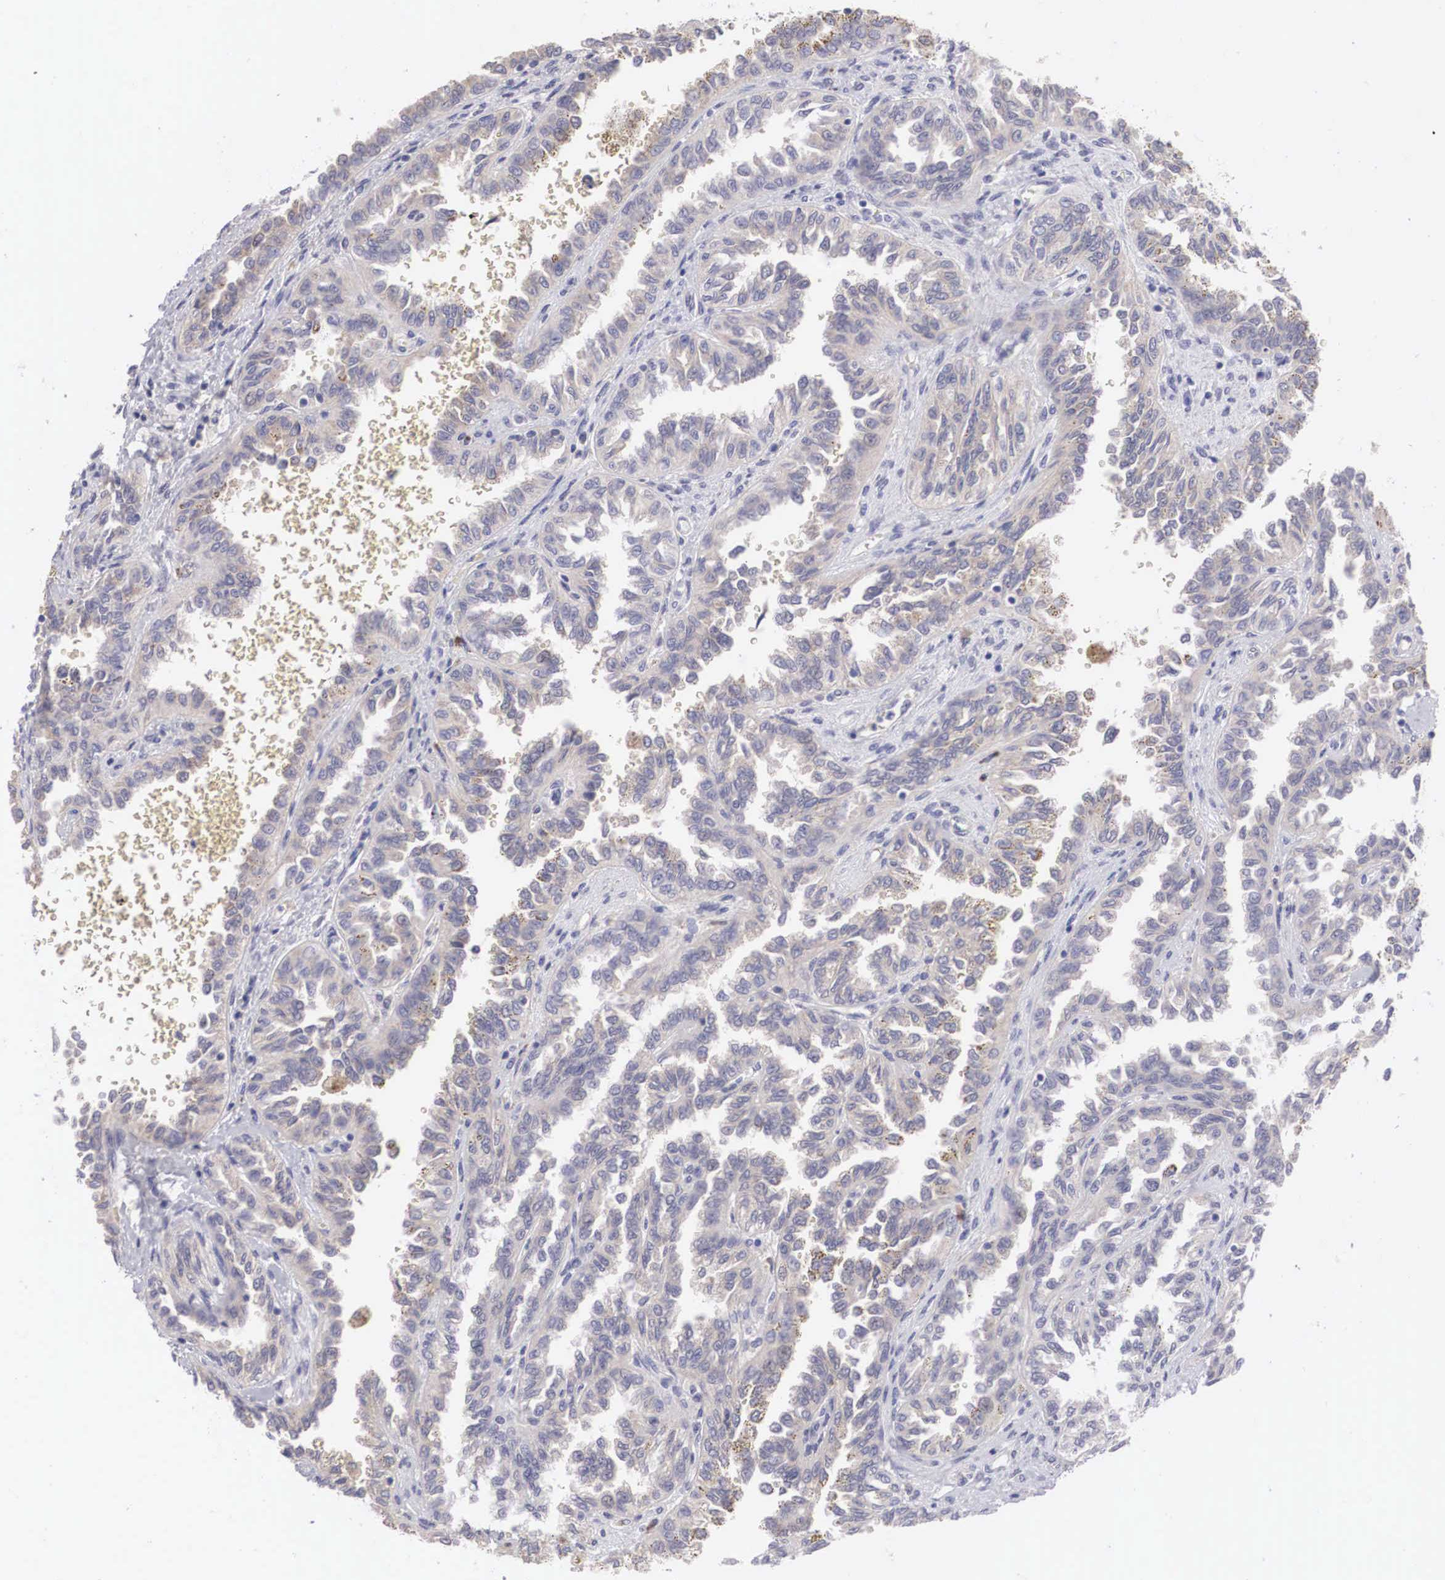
{"staining": {"intensity": "negative", "quantity": "none", "location": "none"}, "tissue": "renal cancer", "cell_type": "Tumor cells", "image_type": "cancer", "snomed": [{"axis": "morphology", "description": "Inflammation, NOS"}, {"axis": "morphology", "description": "Adenocarcinoma, NOS"}, {"axis": "topography", "description": "Kidney"}], "caption": "DAB immunohistochemical staining of human adenocarcinoma (renal) exhibits no significant positivity in tumor cells. (IHC, brightfield microscopy, high magnification).", "gene": "ABHD4", "patient": {"sex": "male", "age": 68}}